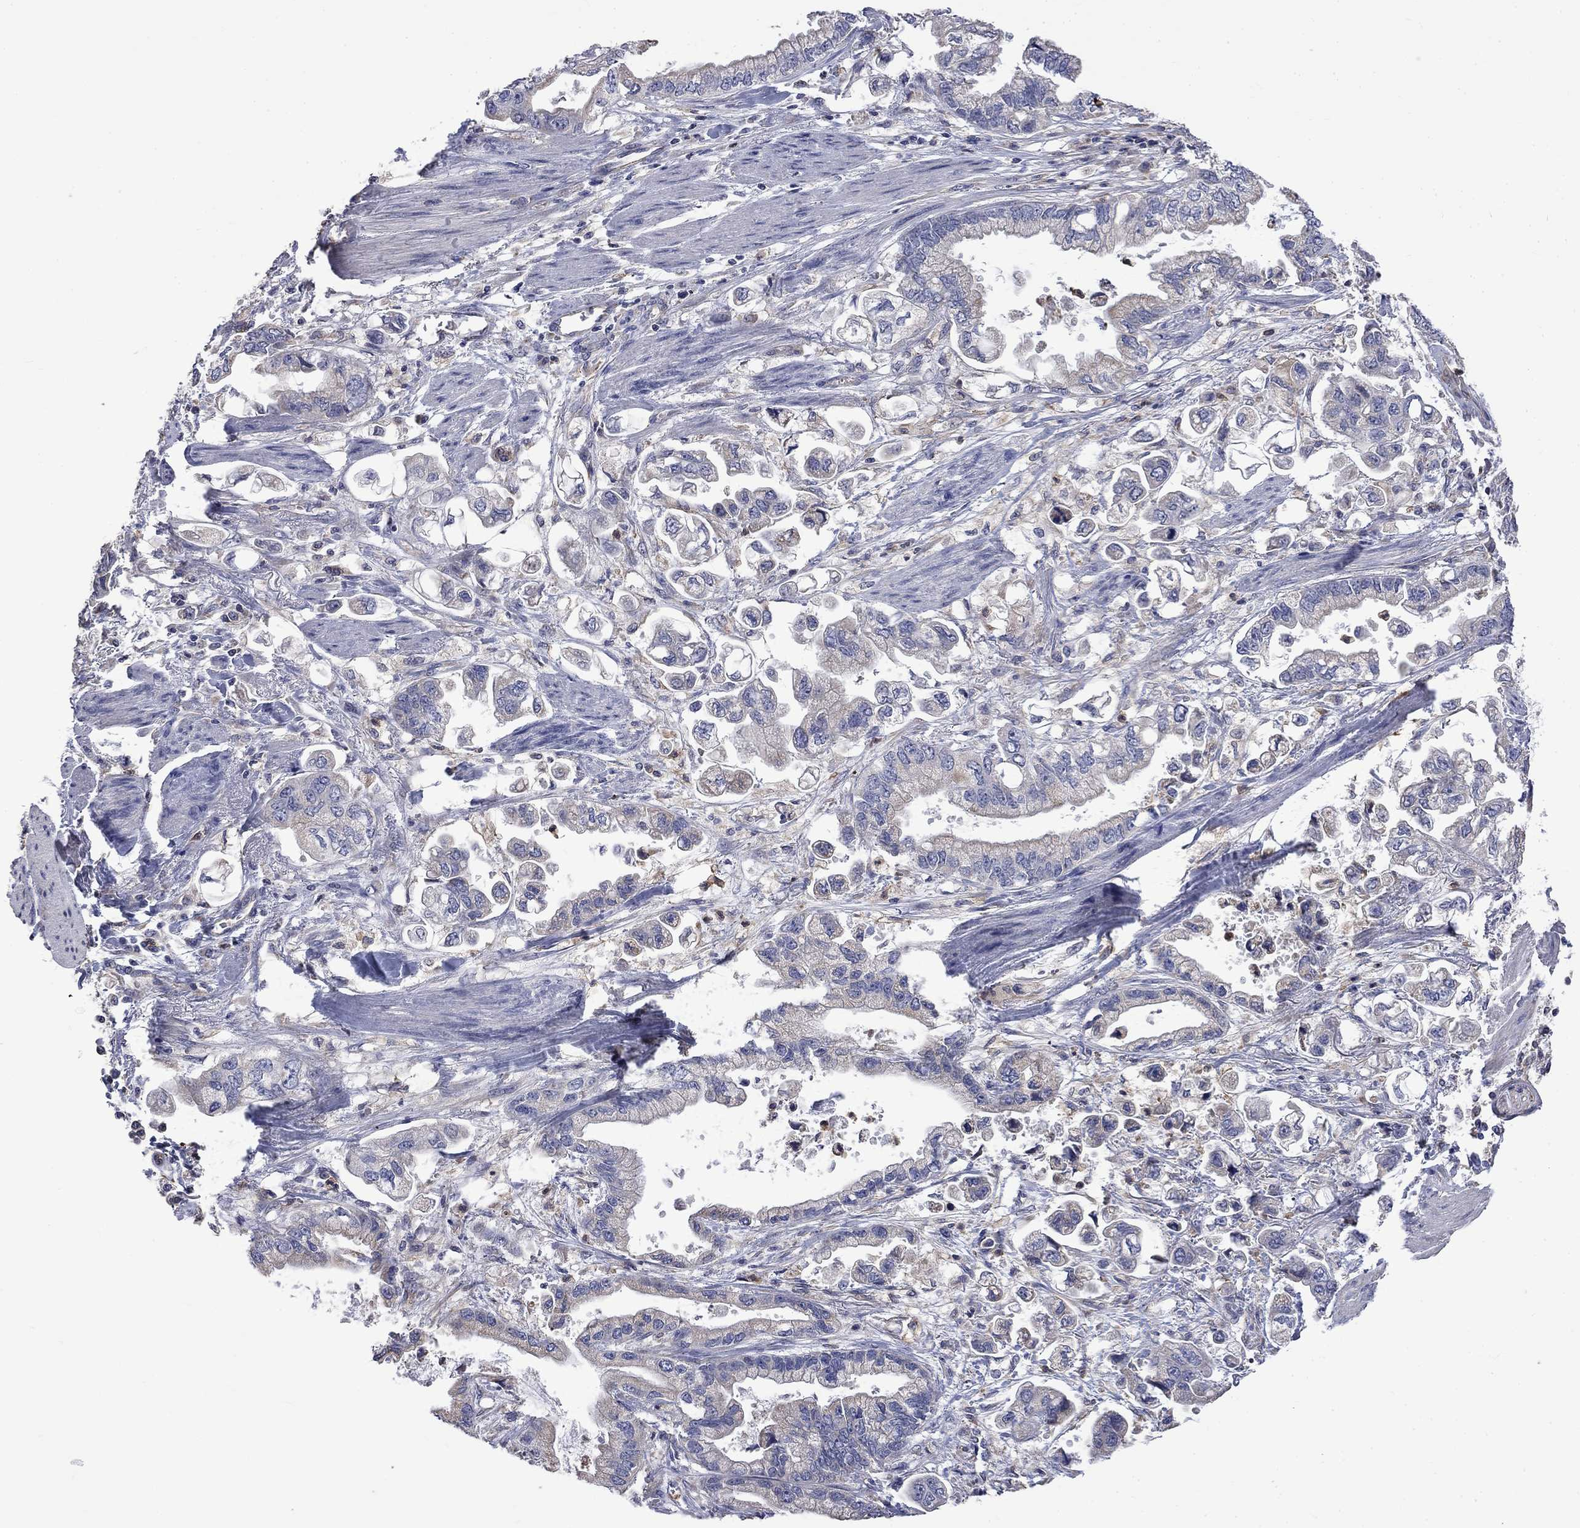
{"staining": {"intensity": "negative", "quantity": "none", "location": "none"}, "tissue": "stomach cancer", "cell_type": "Tumor cells", "image_type": "cancer", "snomed": [{"axis": "morphology", "description": "Normal tissue, NOS"}, {"axis": "morphology", "description": "Adenocarcinoma, NOS"}, {"axis": "topography", "description": "Stomach"}], "caption": "Photomicrograph shows no significant protein positivity in tumor cells of adenocarcinoma (stomach).", "gene": "CAMKK2", "patient": {"sex": "male", "age": 62}}